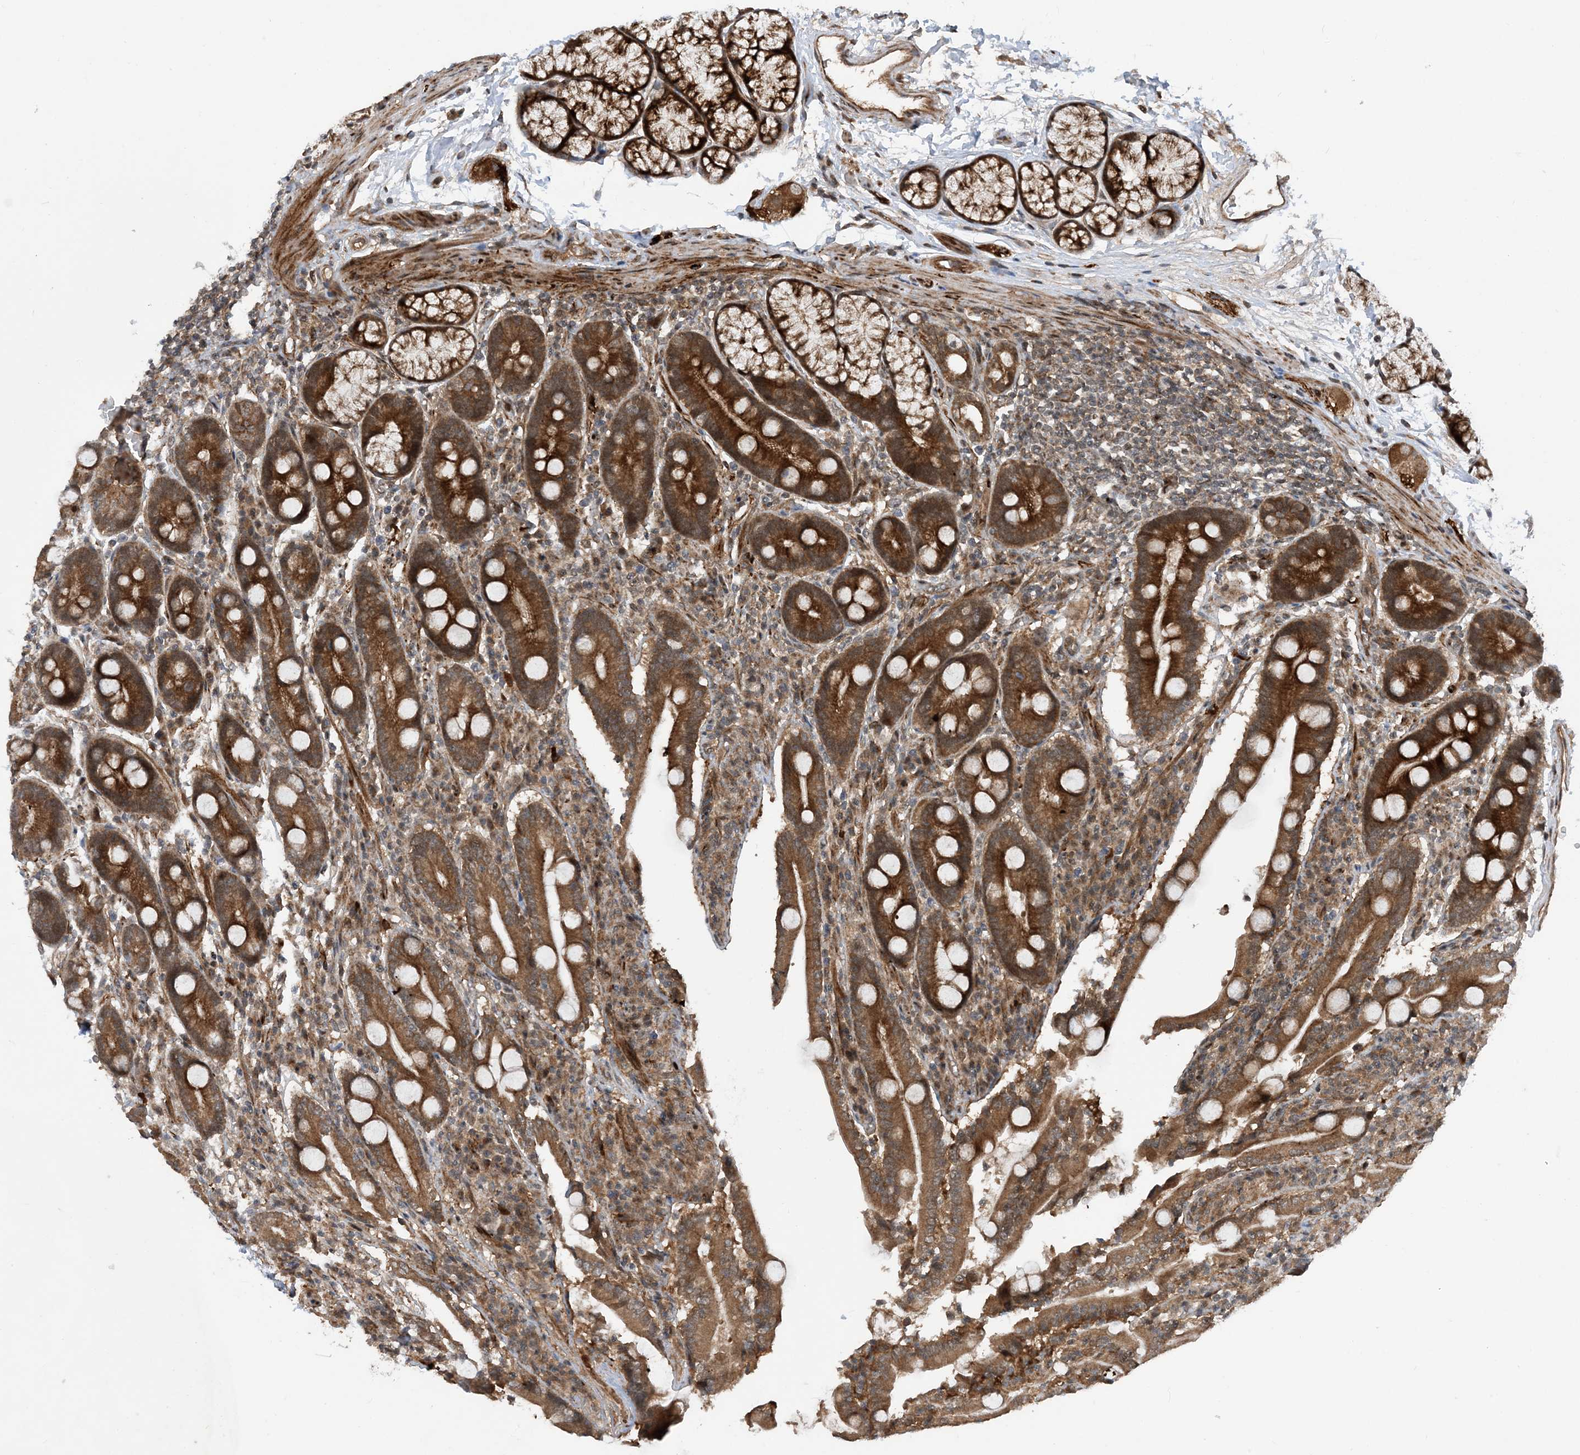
{"staining": {"intensity": "strong", "quantity": ">75%", "location": "cytoplasmic/membranous"}, "tissue": "duodenum", "cell_type": "Glandular cells", "image_type": "normal", "snomed": [{"axis": "morphology", "description": "Normal tissue, NOS"}, {"axis": "topography", "description": "Duodenum"}], "caption": "A brown stain shows strong cytoplasmic/membranous positivity of a protein in glandular cells of normal duodenum. The staining is performed using DAB (3,3'-diaminobenzidine) brown chromogen to label protein expression. The nuclei are counter-stained blue using hematoxylin.", "gene": "HEMK1", "patient": {"sex": "male", "age": 35}}